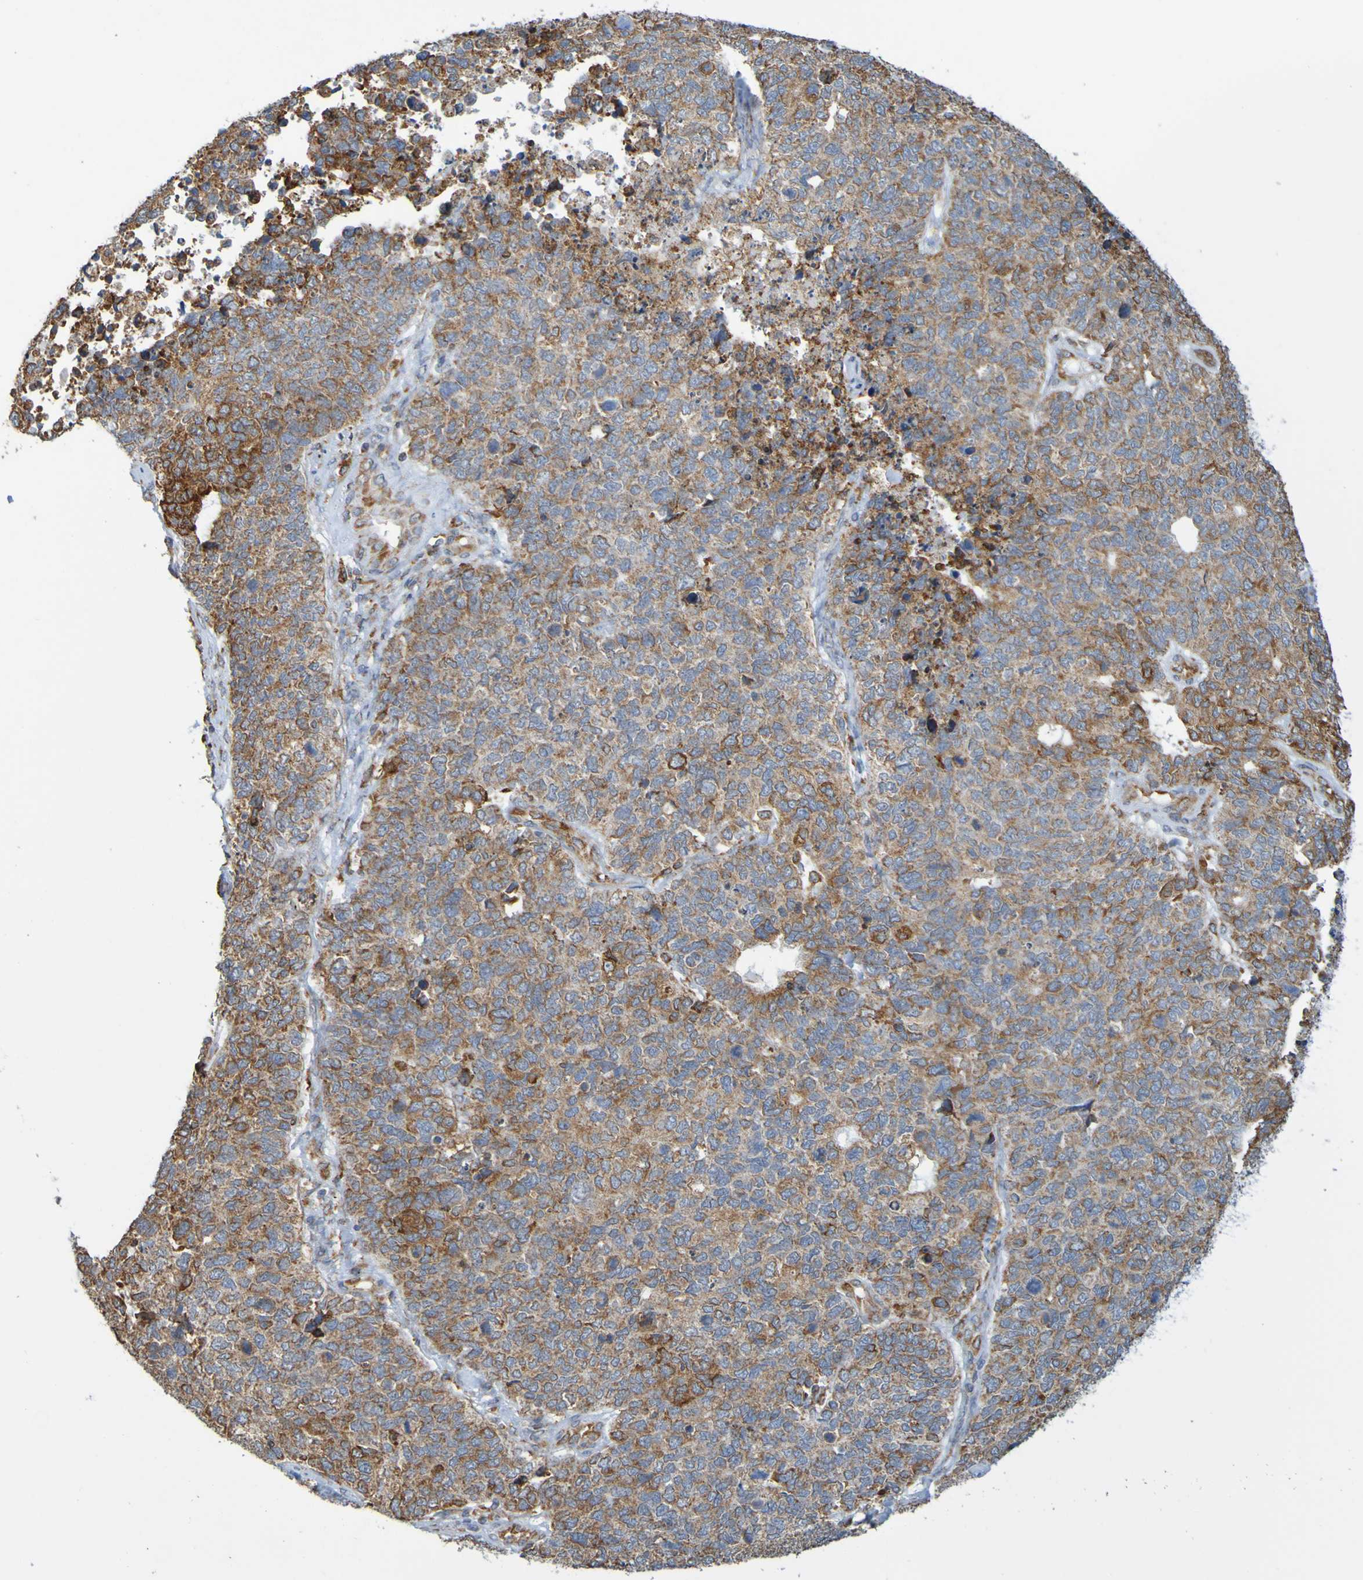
{"staining": {"intensity": "moderate", "quantity": "<25%", "location": "cytoplasmic/membranous"}, "tissue": "cervical cancer", "cell_type": "Tumor cells", "image_type": "cancer", "snomed": [{"axis": "morphology", "description": "Squamous cell carcinoma, NOS"}, {"axis": "topography", "description": "Cervix"}], "caption": "Immunohistochemical staining of cervical cancer (squamous cell carcinoma) demonstrates low levels of moderate cytoplasmic/membranous positivity in about <25% of tumor cells. The staining is performed using DAB (3,3'-diaminobenzidine) brown chromogen to label protein expression. The nuclei are counter-stained blue using hematoxylin.", "gene": "PDIA3", "patient": {"sex": "female", "age": 63}}